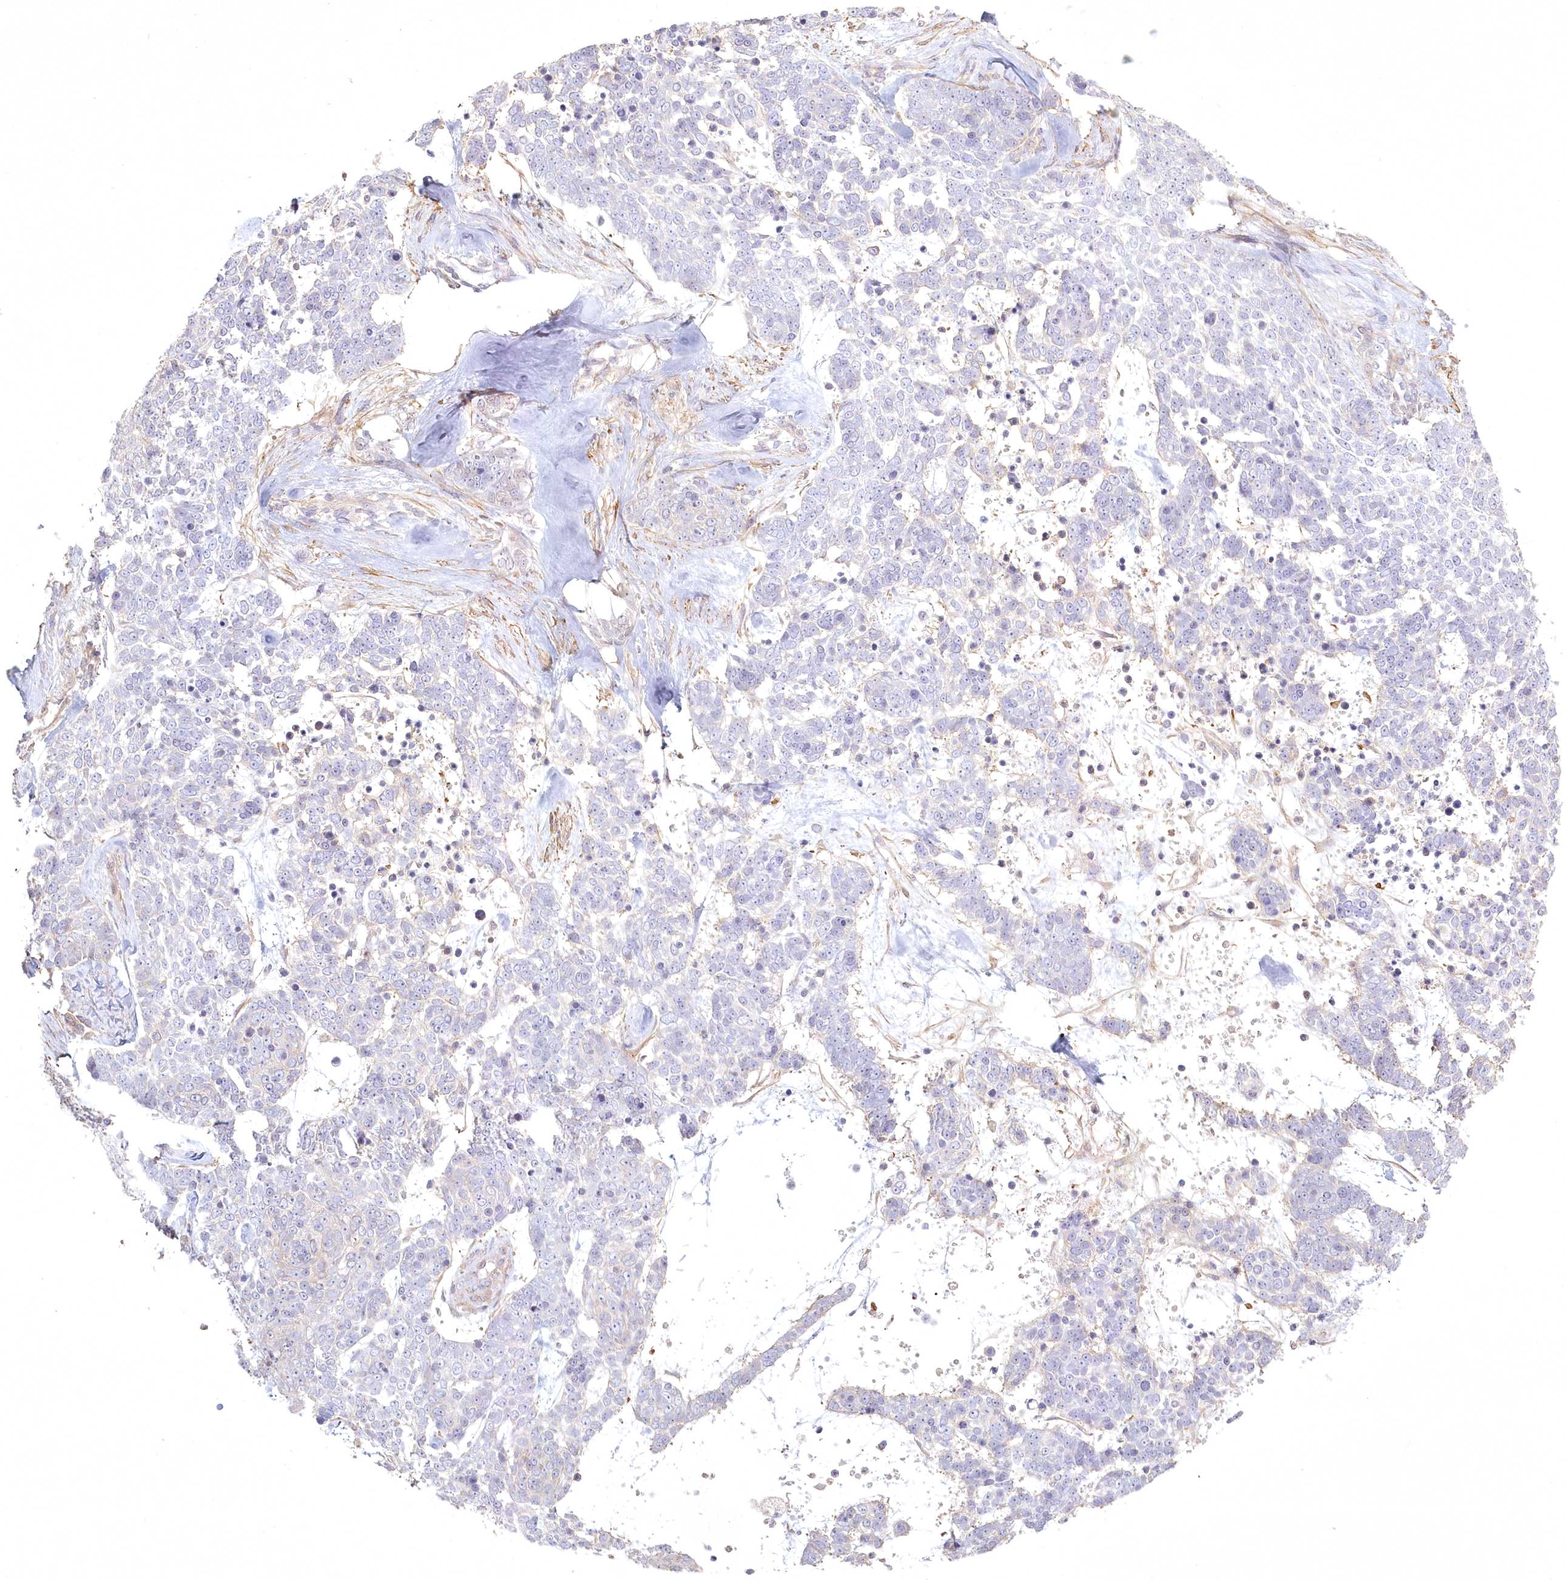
{"staining": {"intensity": "negative", "quantity": "none", "location": "none"}, "tissue": "skin cancer", "cell_type": "Tumor cells", "image_type": "cancer", "snomed": [{"axis": "morphology", "description": "Basal cell carcinoma"}, {"axis": "topography", "description": "Skin"}], "caption": "Immunohistochemistry histopathology image of human skin cancer stained for a protein (brown), which shows no positivity in tumor cells.", "gene": "INPP4B", "patient": {"sex": "female", "age": 81}}